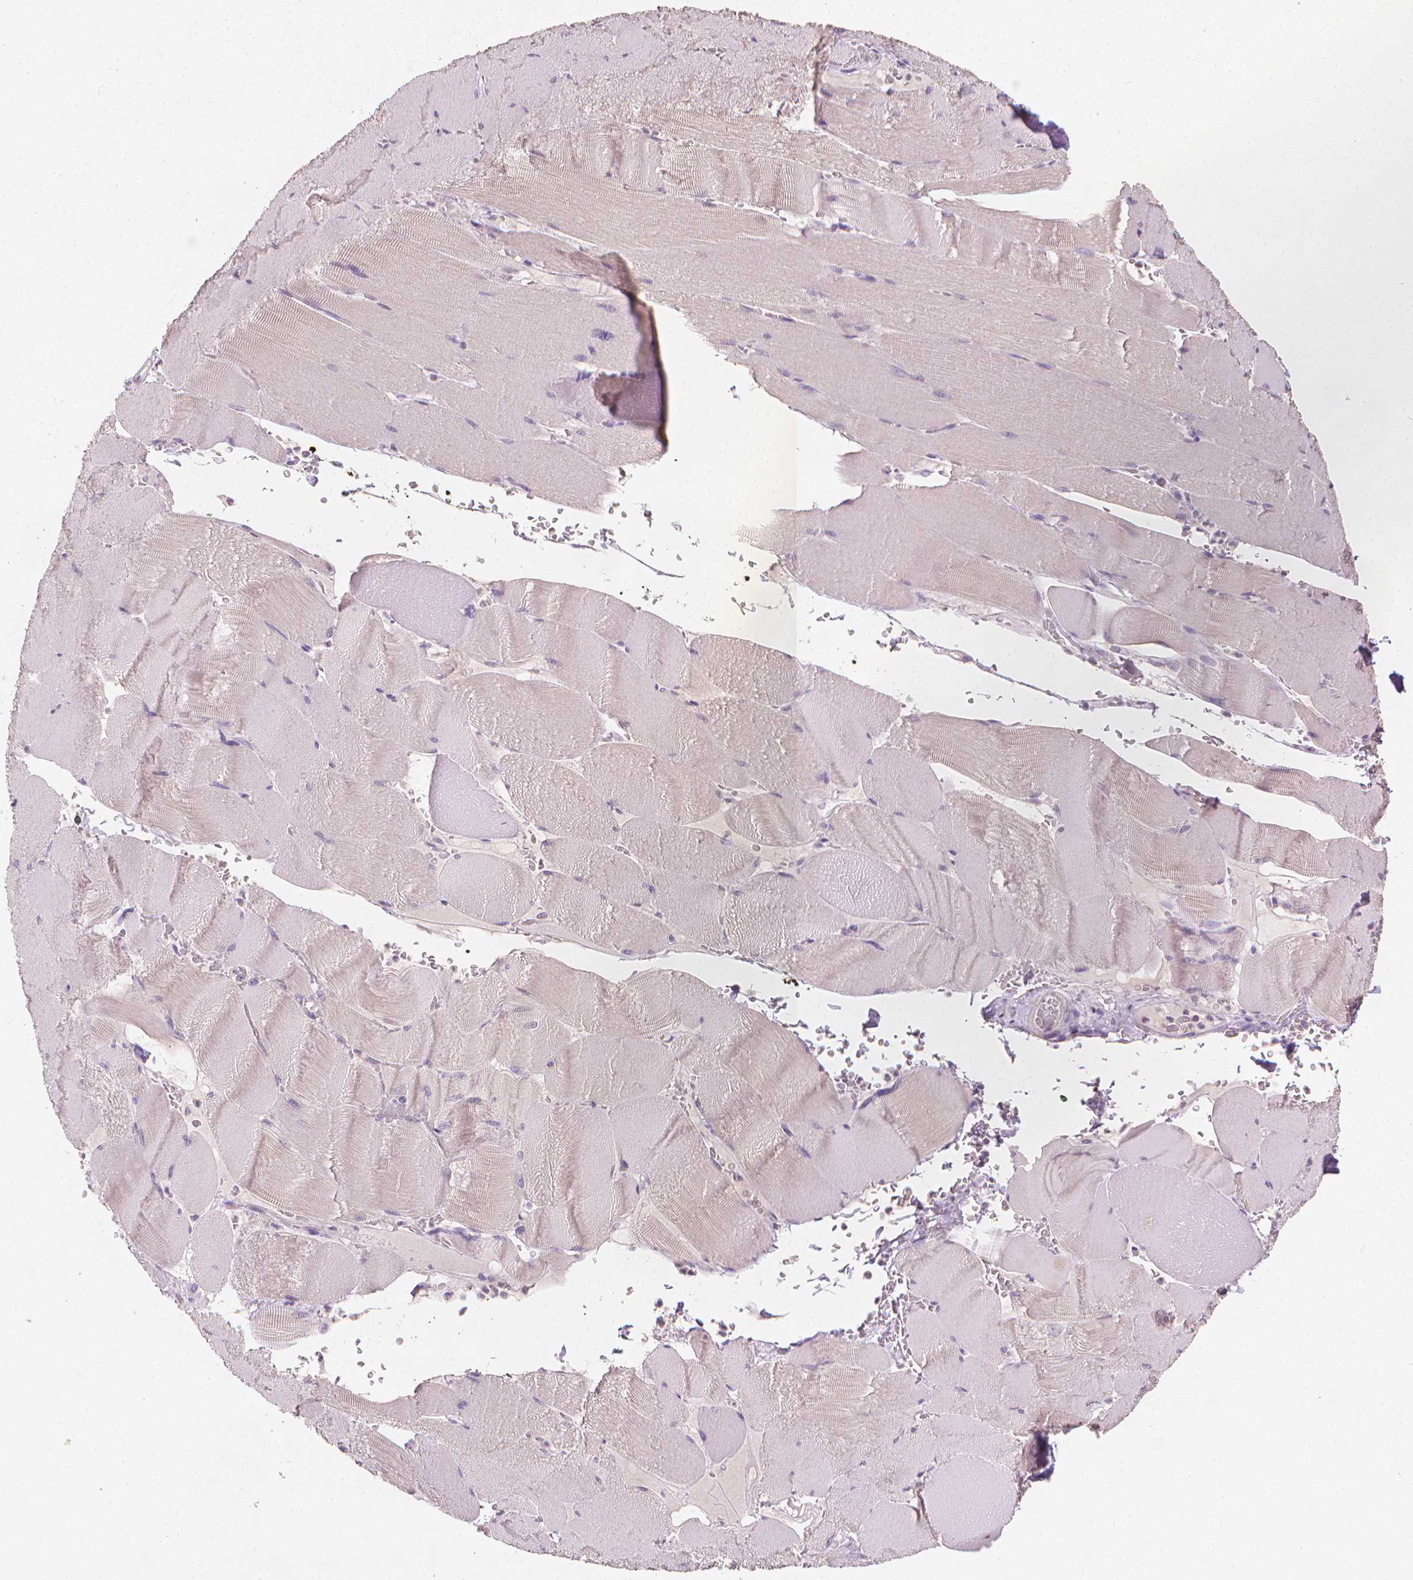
{"staining": {"intensity": "negative", "quantity": "none", "location": "none"}, "tissue": "skeletal muscle", "cell_type": "Myocytes", "image_type": "normal", "snomed": [{"axis": "morphology", "description": "Normal tissue, NOS"}, {"axis": "topography", "description": "Skeletal muscle"}], "caption": "This micrograph is of benign skeletal muscle stained with IHC to label a protein in brown with the nuclei are counter-stained blue. There is no positivity in myocytes.", "gene": "FASN", "patient": {"sex": "male", "age": 56}}